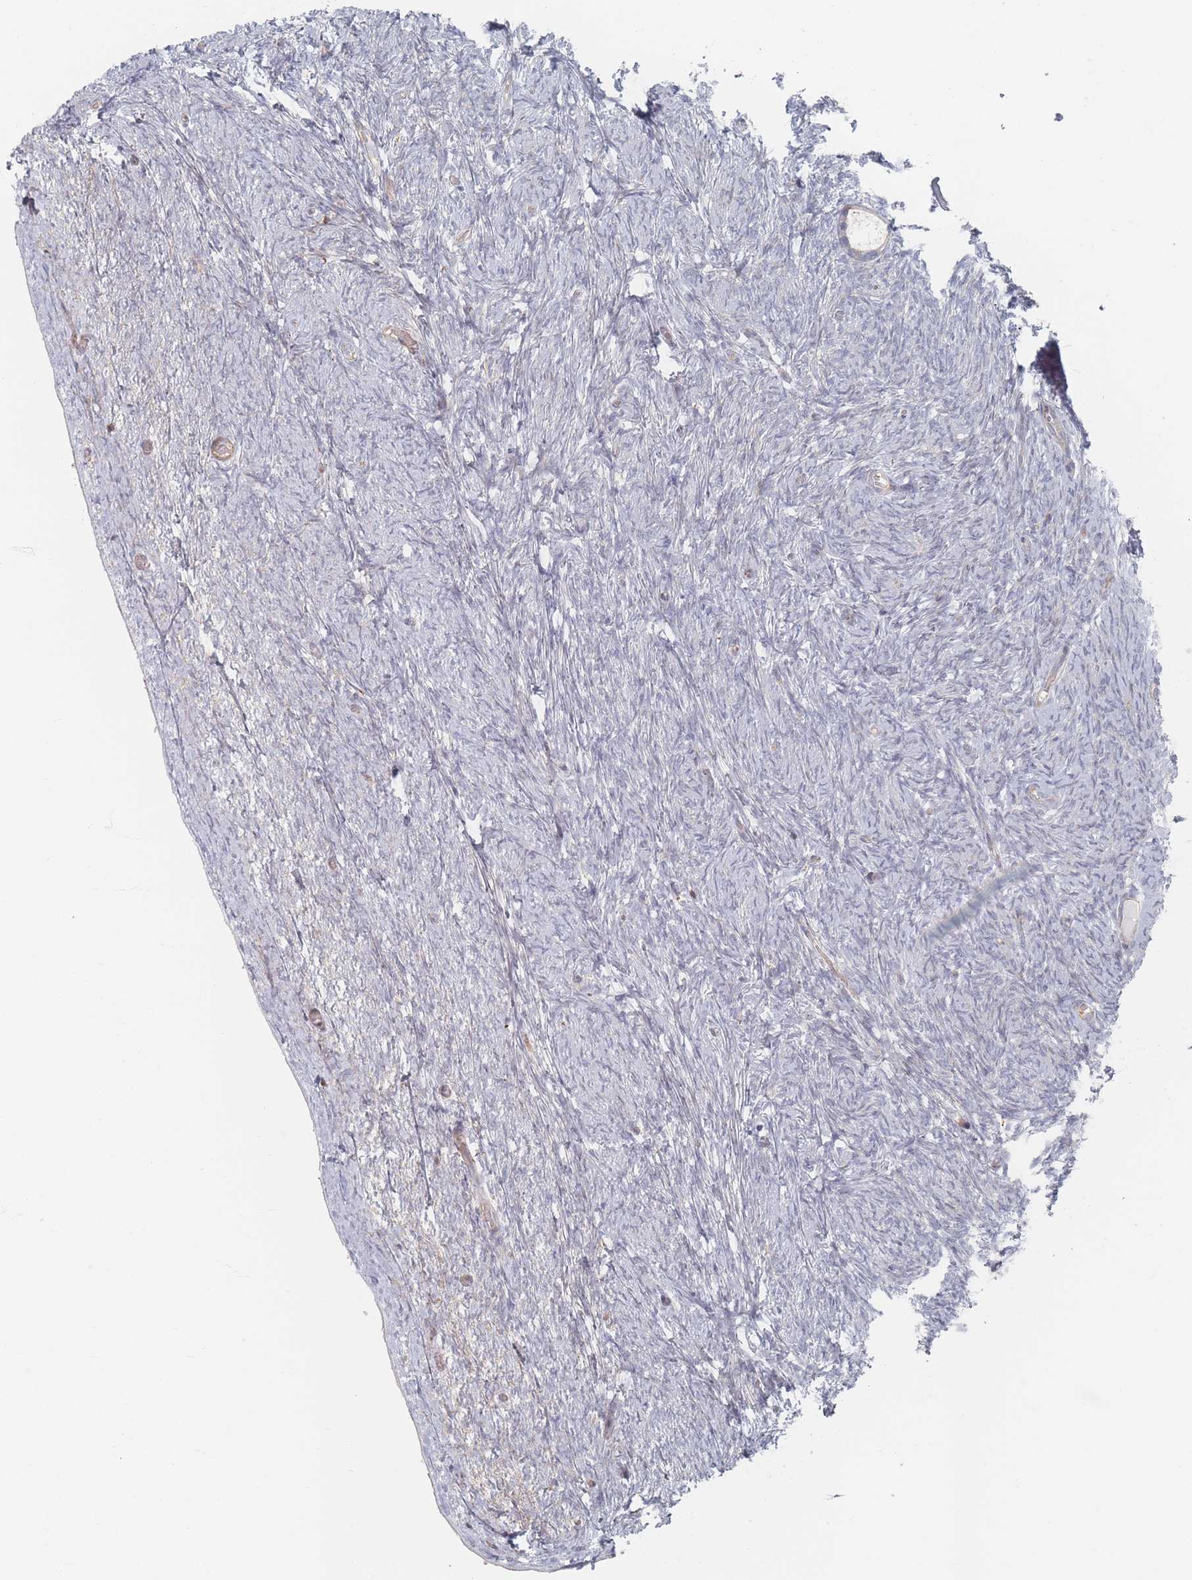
{"staining": {"intensity": "negative", "quantity": "none", "location": "none"}, "tissue": "ovary", "cell_type": "Ovarian stroma cells", "image_type": "normal", "snomed": [{"axis": "morphology", "description": "Normal tissue, NOS"}, {"axis": "topography", "description": "Ovary"}], "caption": "Protein analysis of benign ovary demonstrates no significant staining in ovarian stroma cells. The staining is performed using DAB brown chromogen with nuclei counter-stained in using hematoxylin.", "gene": "ZKSCAN7", "patient": {"sex": "female", "age": 44}}